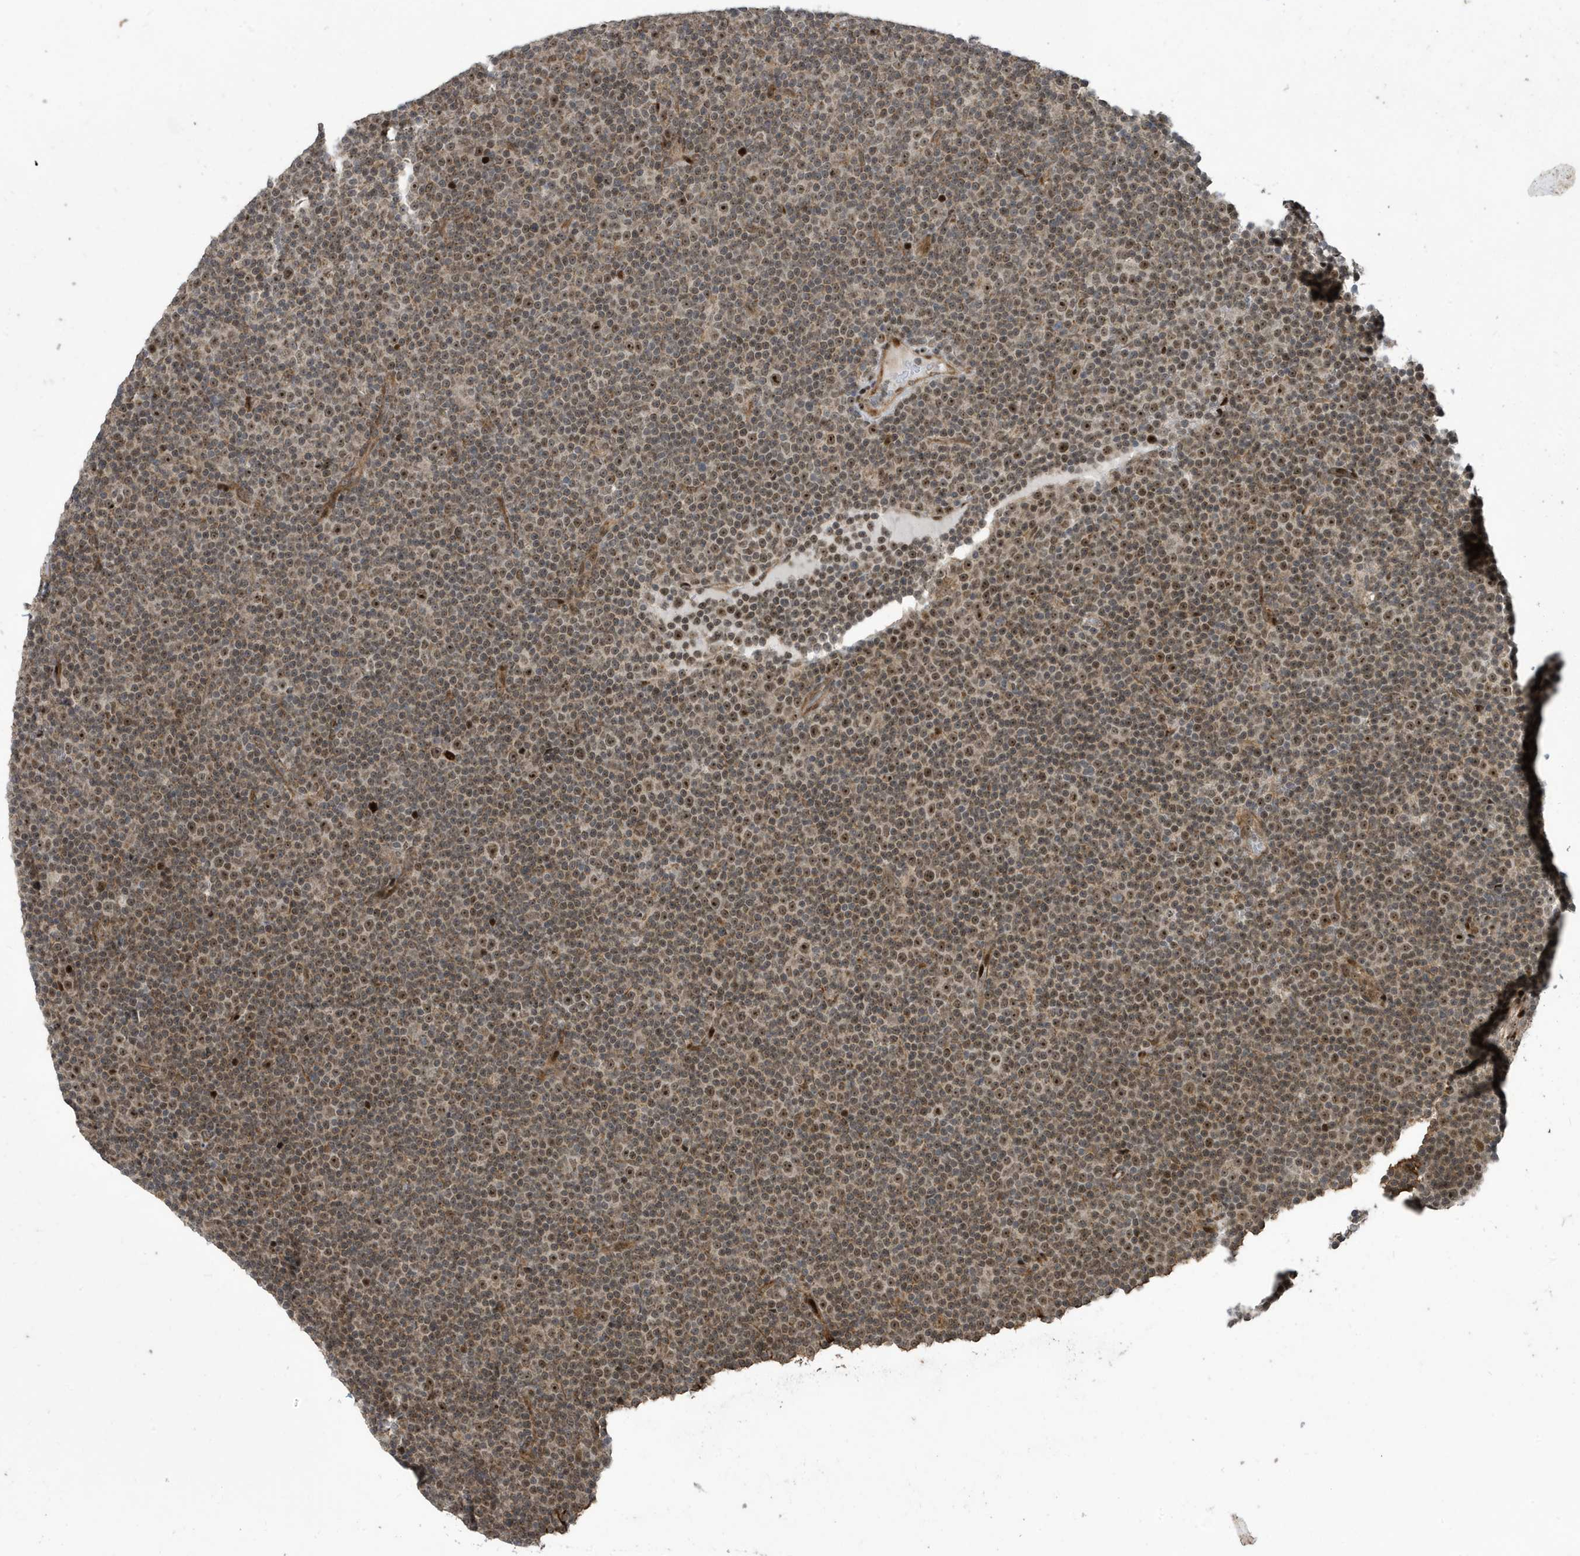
{"staining": {"intensity": "strong", "quantity": "25%-75%", "location": "nuclear"}, "tissue": "lymphoma", "cell_type": "Tumor cells", "image_type": "cancer", "snomed": [{"axis": "morphology", "description": "Malignant lymphoma, non-Hodgkin's type, Low grade"}, {"axis": "topography", "description": "Lymph node"}], "caption": "Immunohistochemistry (IHC) photomicrograph of neoplastic tissue: malignant lymphoma, non-Hodgkin's type (low-grade) stained using immunohistochemistry (IHC) displays high levels of strong protein expression localized specifically in the nuclear of tumor cells, appearing as a nuclear brown color.", "gene": "FAM9B", "patient": {"sex": "female", "age": 67}}